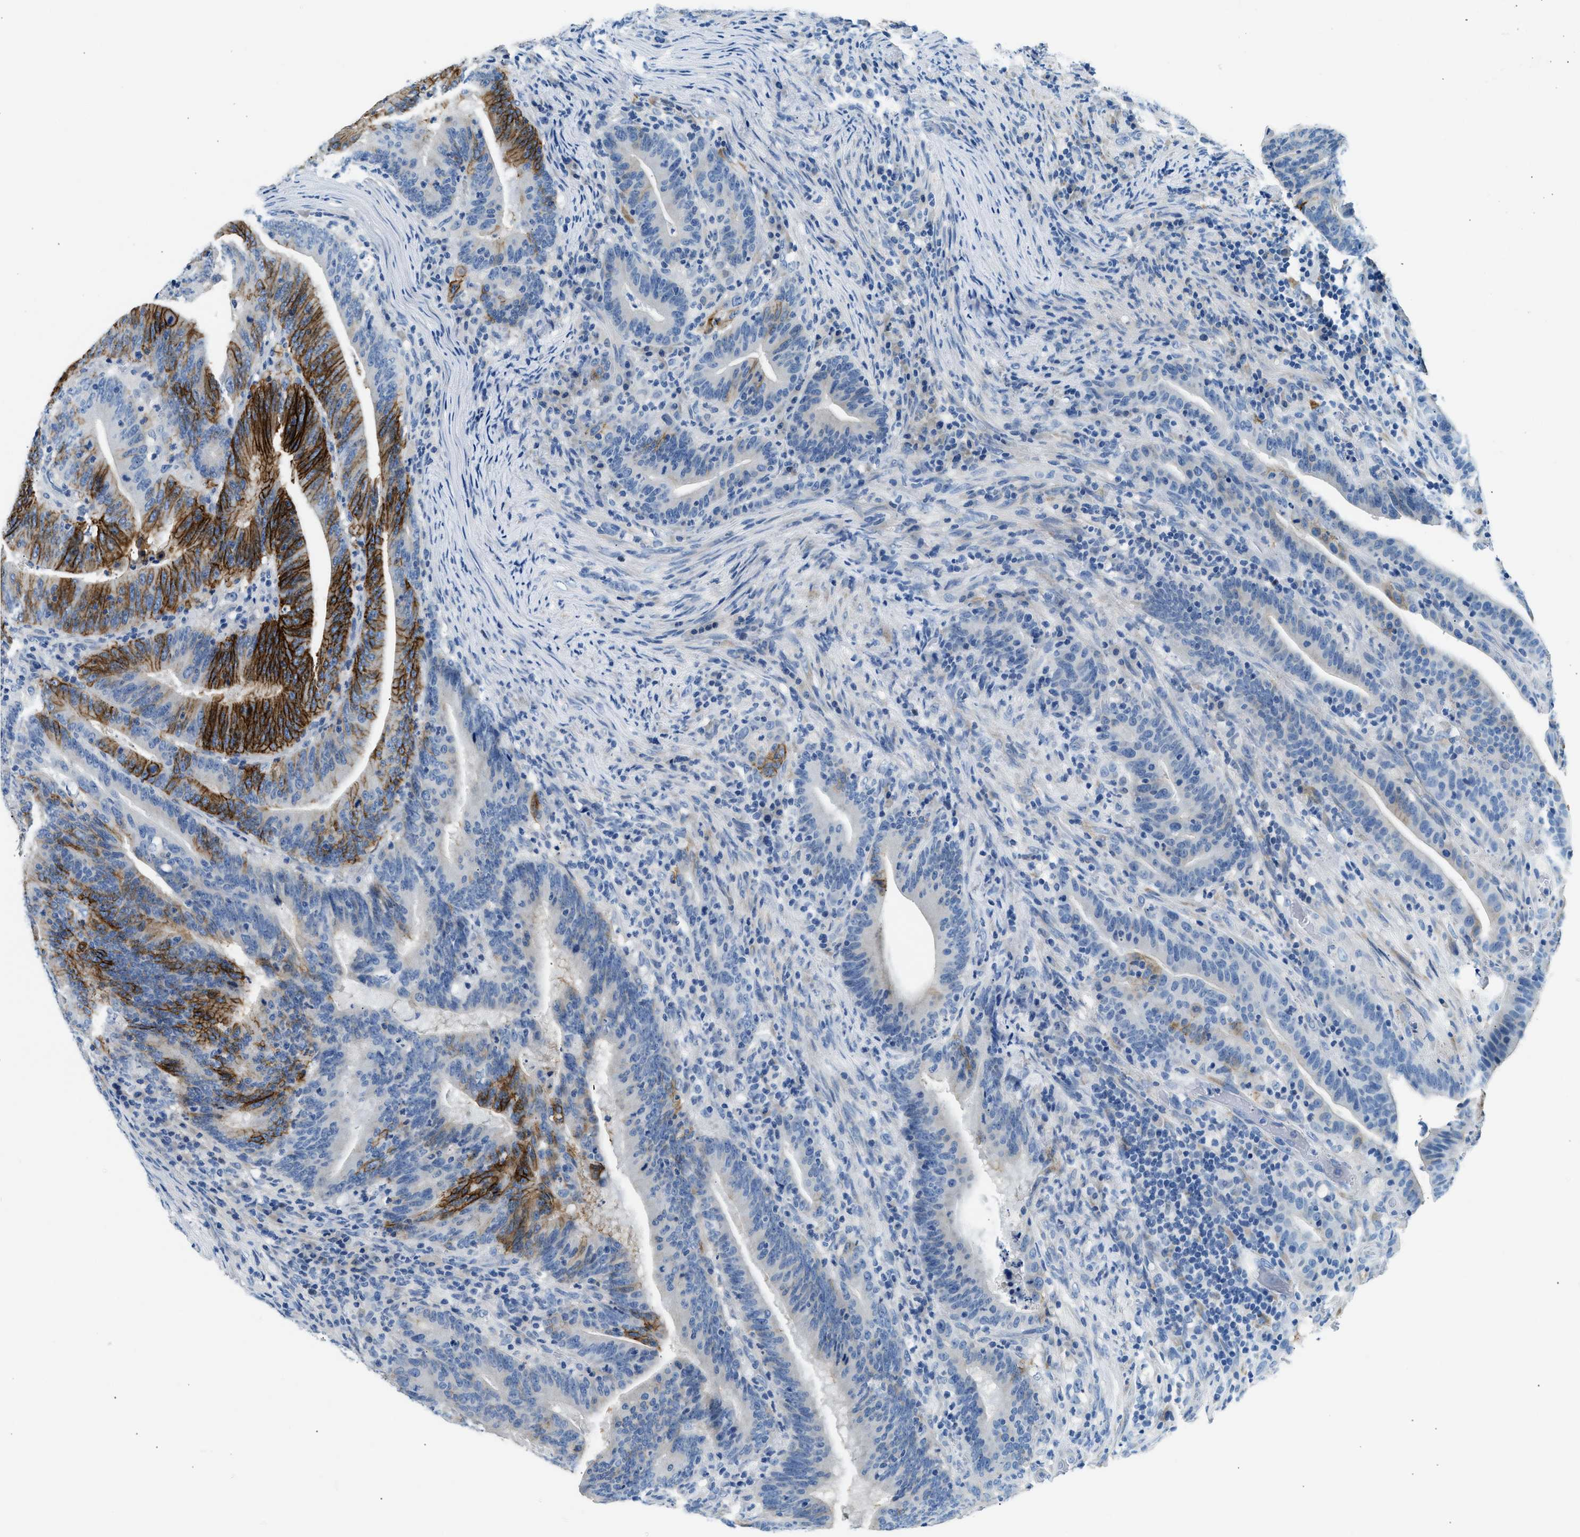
{"staining": {"intensity": "strong", "quantity": "25%-75%", "location": "cytoplasmic/membranous"}, "tissue": "colorectal cancer", "cell_type": "Tumor cells", "image_type": "cancer", "snomed": [{"axis": "morphology", "description": "Adenocarcinoma, NOS"}, {"axis": "topography", "description": "Colon"}], "caption": "Strong cytoplasmic/membranous protein staining is appreciated in approximately 25%-75% of tumor cells in colorectal cancer. (IHC, brightfield microscopy, high magnification).", "gene": "CLDN18", "patient": {"sex": "female", "age": 66}}